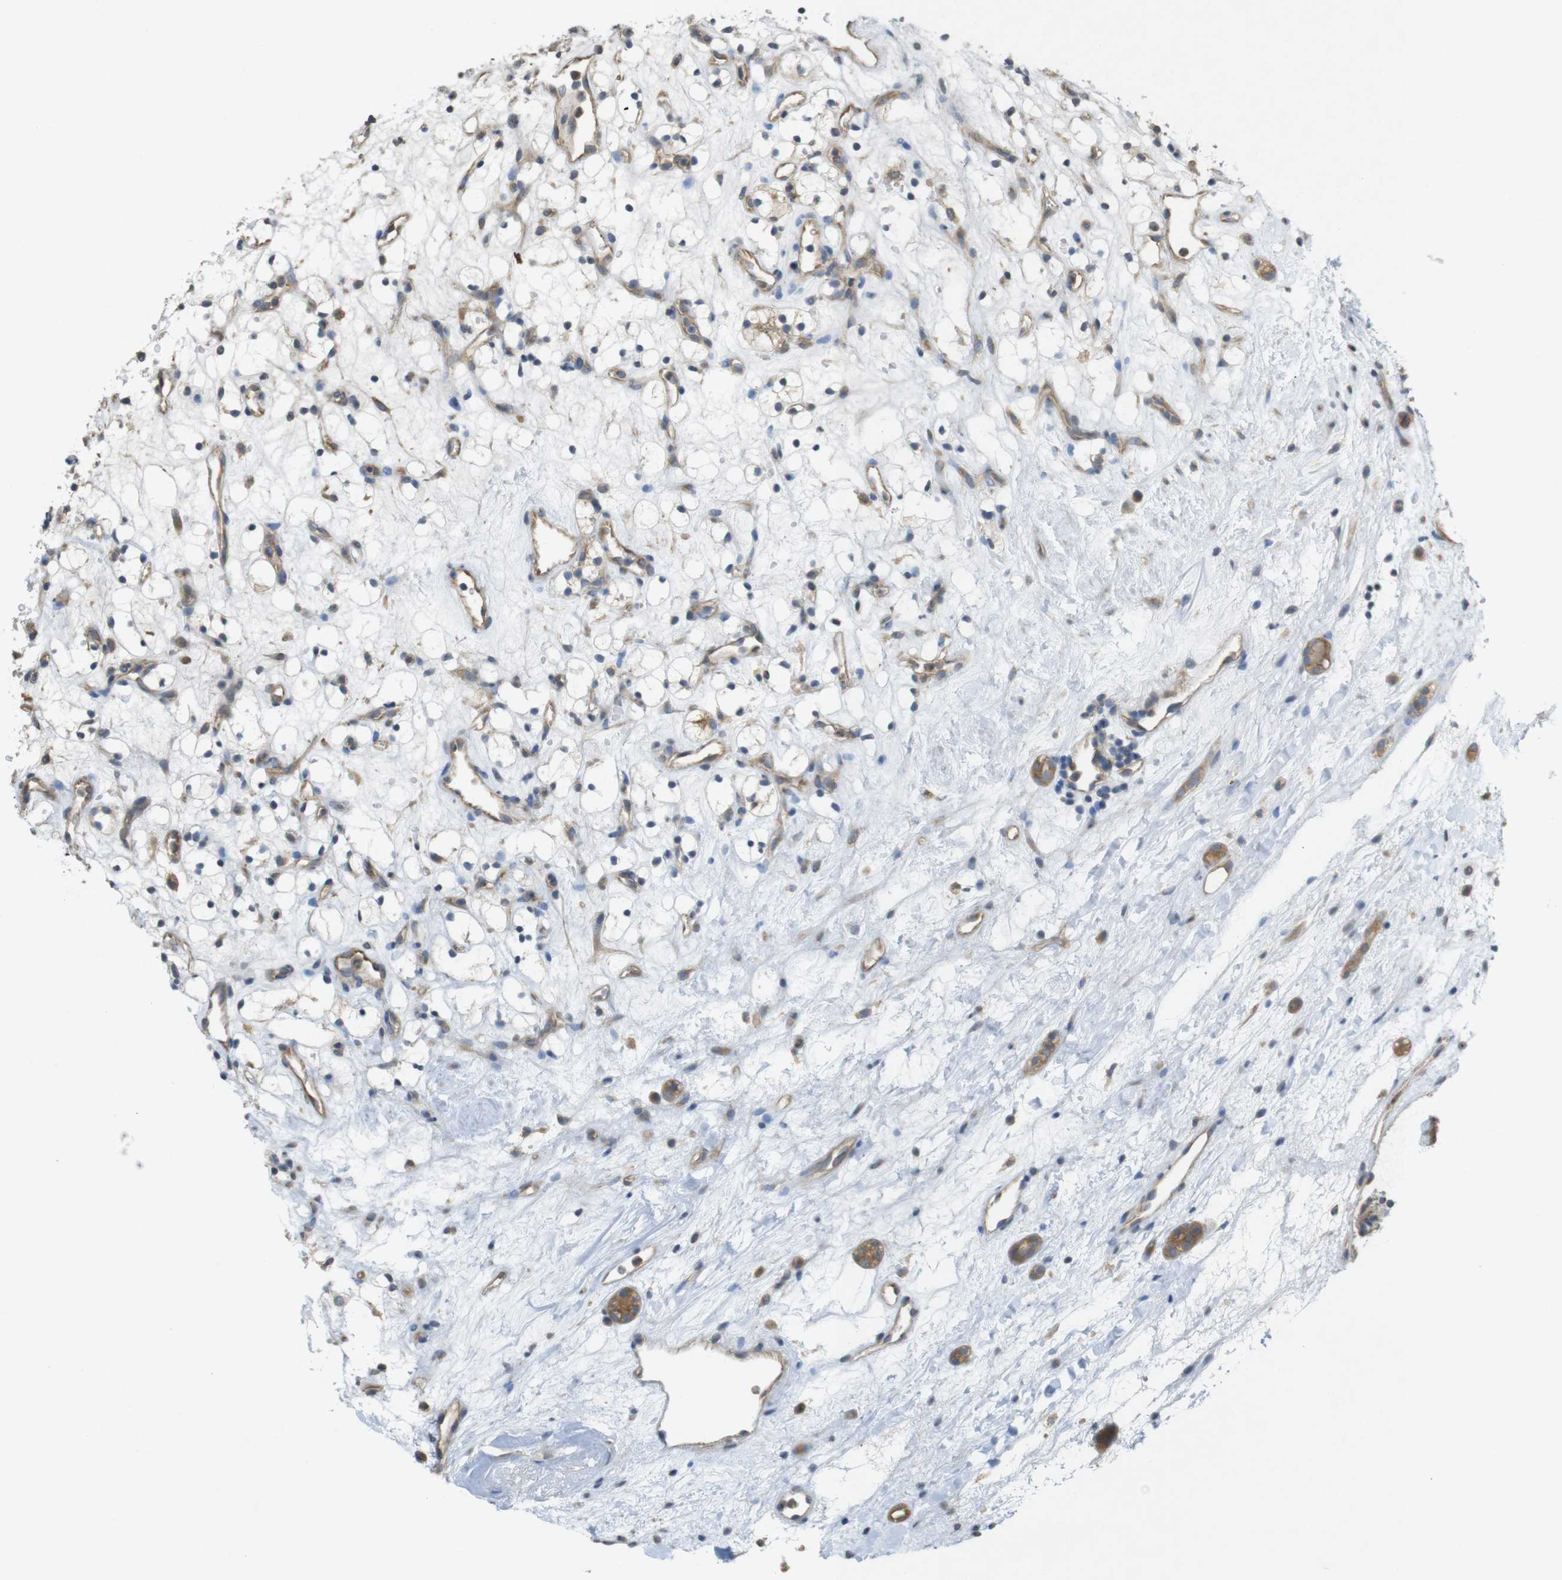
{"staining": {"intensity": "negative", "quantity": "none", "location": "none"}, "tissue": "renal cancer", "cell_type": "Tumor cells", "image_type": "cancer", "snomed": [{"axis": "morphology", "description": "Adenocarcinoma, NOS"}, {"axis": "topography", "description": "Kidney"}], "caption": "A photomicrograph of adenocarcinoma (renal) stained for a protein shows no brown staining in tumor cells.", "gene": "KIF5B", "patient": {"sex": "female", "age": 60}}